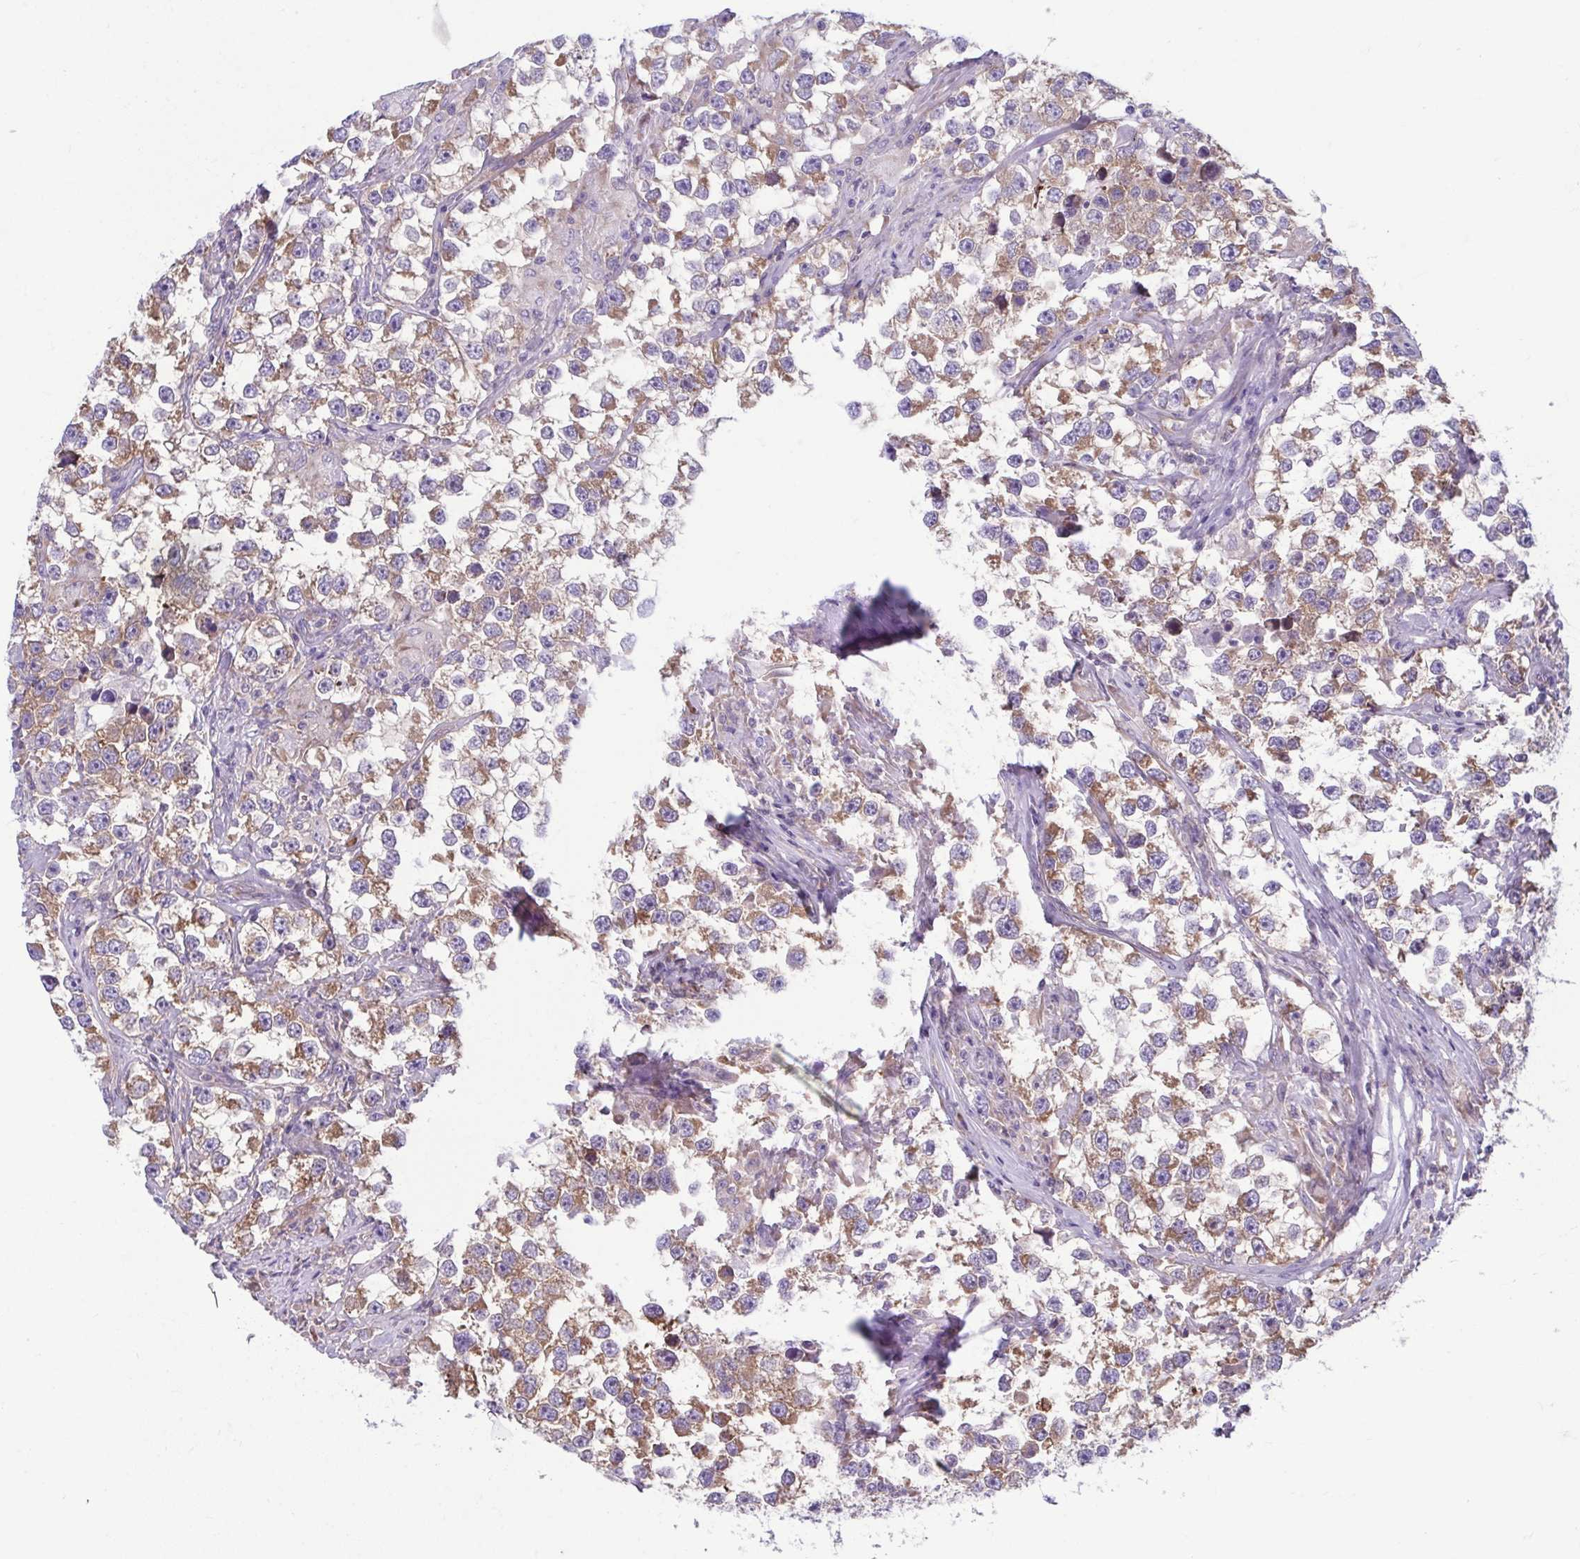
{"staining": {"intensity": "moderate", "quantity": ">75%", "location": "cytoplasmic/membranous"}, "tissue": "testis cancer", "cell_type": "Tumor cells", "image_type": "cancer", "snomed": [{"axis": "morphology", "description": "Seminoma, NOS"}, {"axis": "topography", "description": "Testis"}], "caption": "Protein expression by immunohistochemistry shows moderate cytoplasmic/membranous staining in approximately >75% of tumor cells in testis cancer (seminoma).", "gene": "RPS16", "patient": {"sex": "male", "age": 46}}